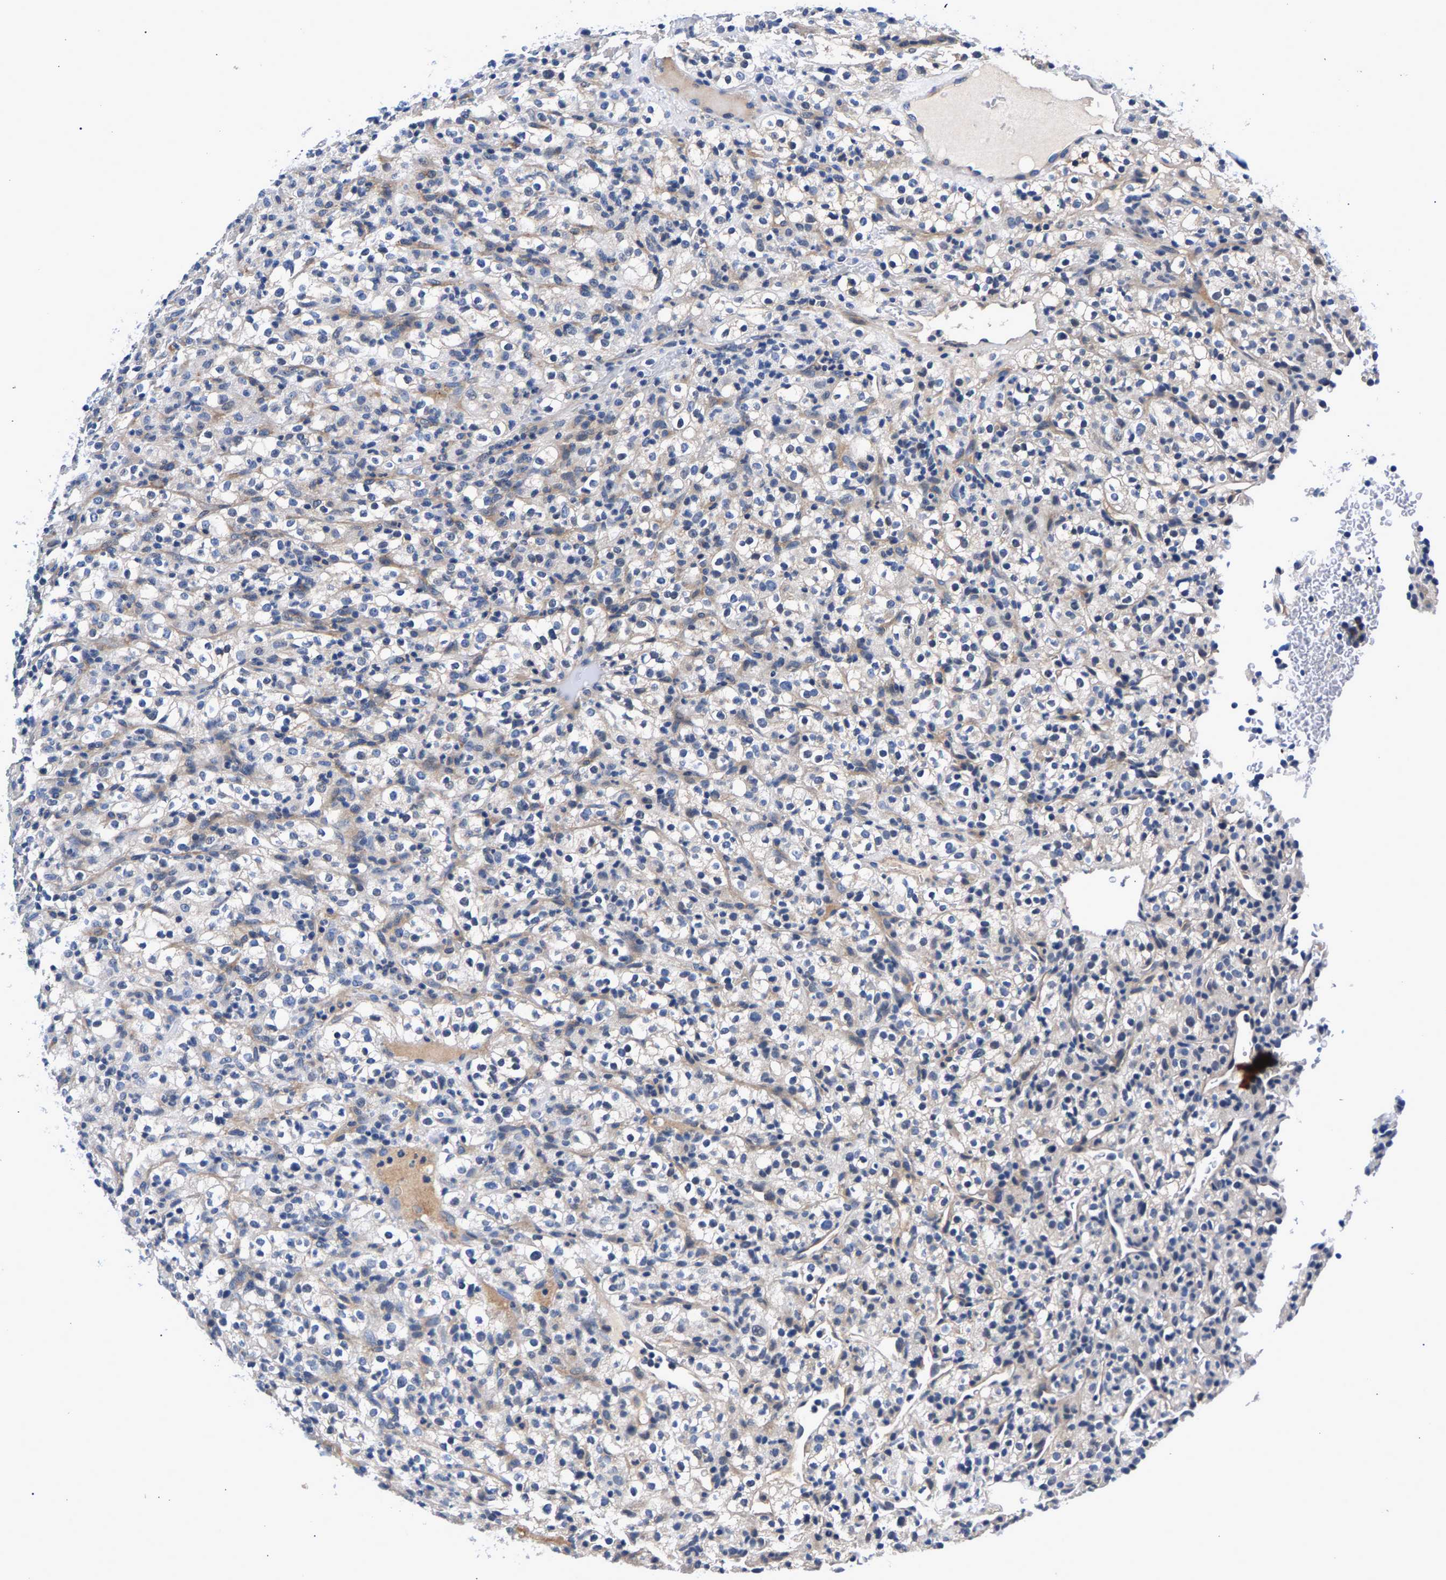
{"staining": {"intensity": "weak", "quantity": ">75%", "location": "cytoplasmic/membranous"}, "tissue": "renal cancer", "cell_type": "Tumor cells", "image_type": "cancer", "snomed": [{"axis": "morphology", "description": "Normal tissue, NOS"}, {"axis": "morphology", "description": "Adenocarcinoma, NOS"}, {"axis": "topography", "description": "Kidney"}], "caption": "Immunohistochemistry (IHC) histopathology image of renal cancer stained for a protein (brown), which demonstrates low levels of weak cytoplasmic/membranous expression in approximately >75% of tumor cells.", "gene": "P2RY4", "patient": {"sex": "female", "age": 72}}